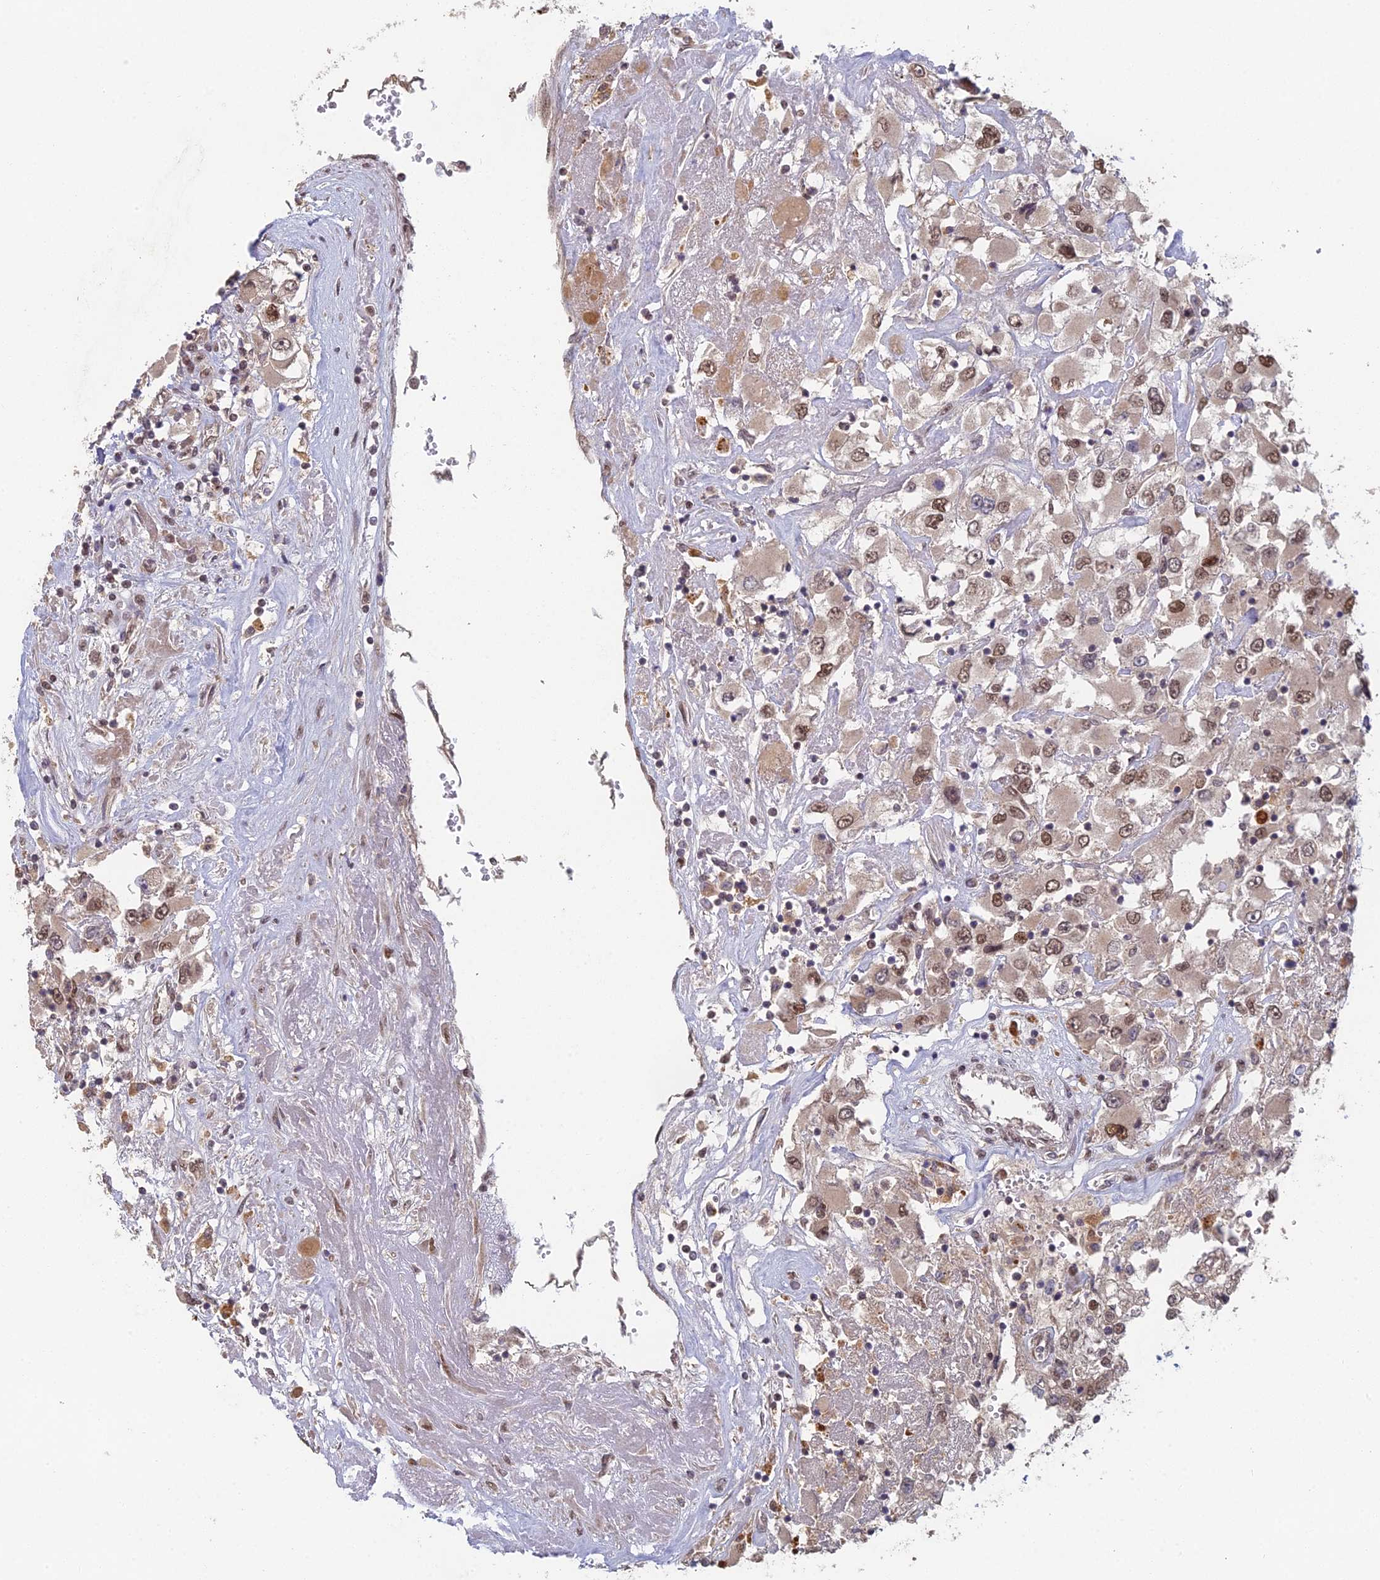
{"staining": {"intensity": "moderate", "quantity": ">75%", "location": "nuclear"}, "tissue": "renal cancer", "cell_type": "Tumor cells", "image_type": "cancer", "snomed": [{"axis": "morphology", "description": "Adenocarcinoma, NOS"}, {"axis": "topography", "description": "Kidney"}], "caption": "A brown stain shows moderate nuclear positivity of a protein in adenocarcinoma (renal) tumor cells.", "gene": "RANBP3", "patient": {"sex": "female", "age": 52}}